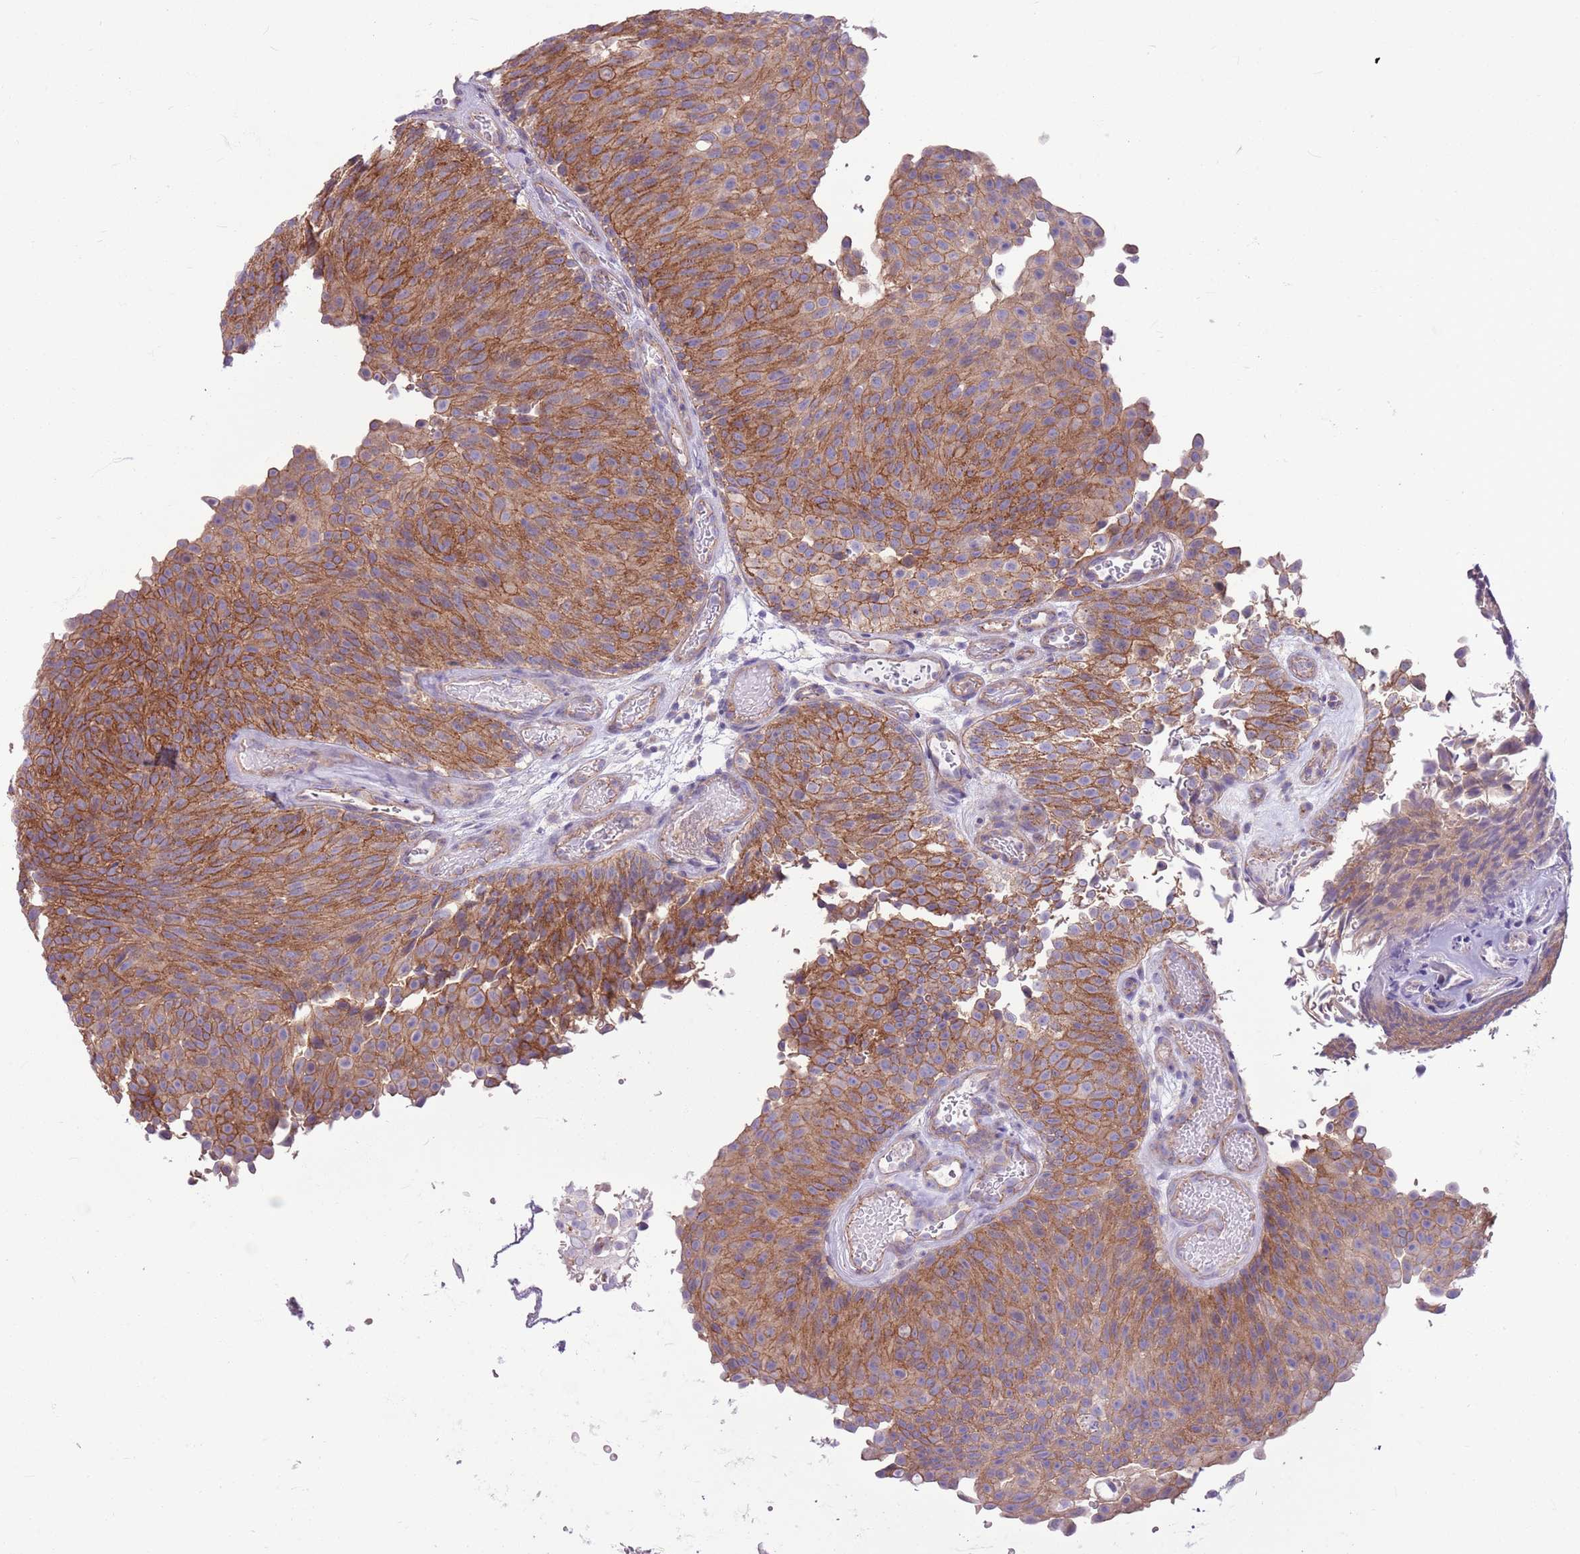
{"staining": {"intensity": "moderate", "quantity": ">75%", "location": "cytoplasmic/membranous"}, "tissue": "urothelial cancer", "cell_type": "Tumor cells", "image_type": "cancer", "snomed": [{"axis": "morphology", "description": "Urothelial carcinoma, Low grade"}, {"axis": "topography", "description": "Urinary bladder"}], "caption": "The micrograph demonstrates immunohistochemical staining of low-grade urothelial carcinoma. There is moderate cytoplasmic/membranous staining is seen in about >75% of tumor cells. (IHC, brightfield microscopy, high magnification).", "gene": "PARP8", "patient": {"sex": "male", "age": 78}}